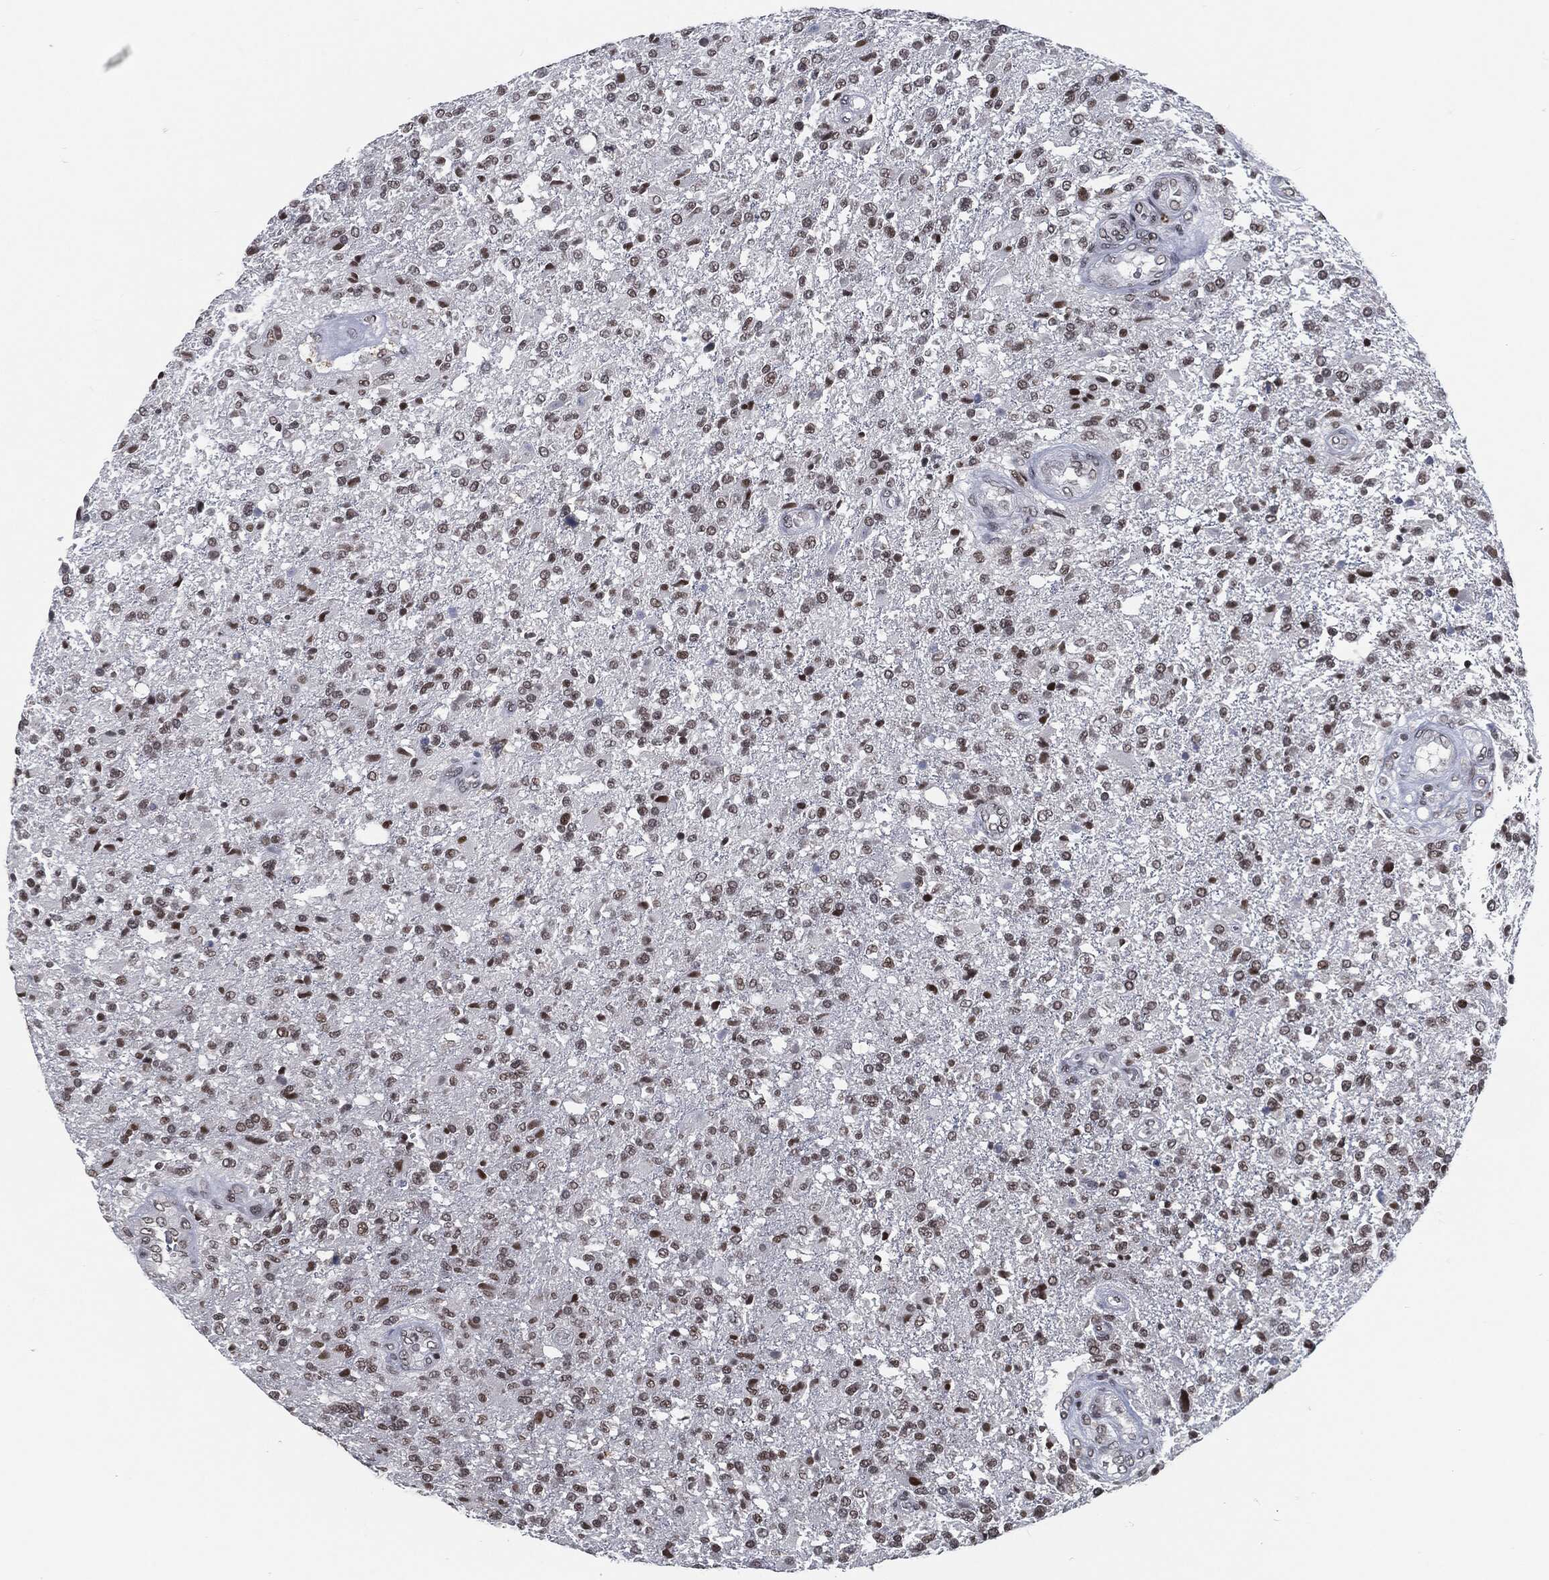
{"staining": {"intensity": "moderate", "quantity": "25%-75%", "location": "nuclear"}, "tissue": "glioma", "cell_type": "Tumor cells", "image_type": "cancer", "snomed": [{"axis": "morphology", "description": "Glioma, malignant, High grade"}, {"axis": "topography", "description": "Brain"}], "caption": "High-power microscopy captured an immunohistochemistry histopathology image of glioma, revealing moderate nuclear staining in approximately 25%-75% of tumor cells.", "gene": "ANXA1", "patient": {"sex": "male", "age": 56}}